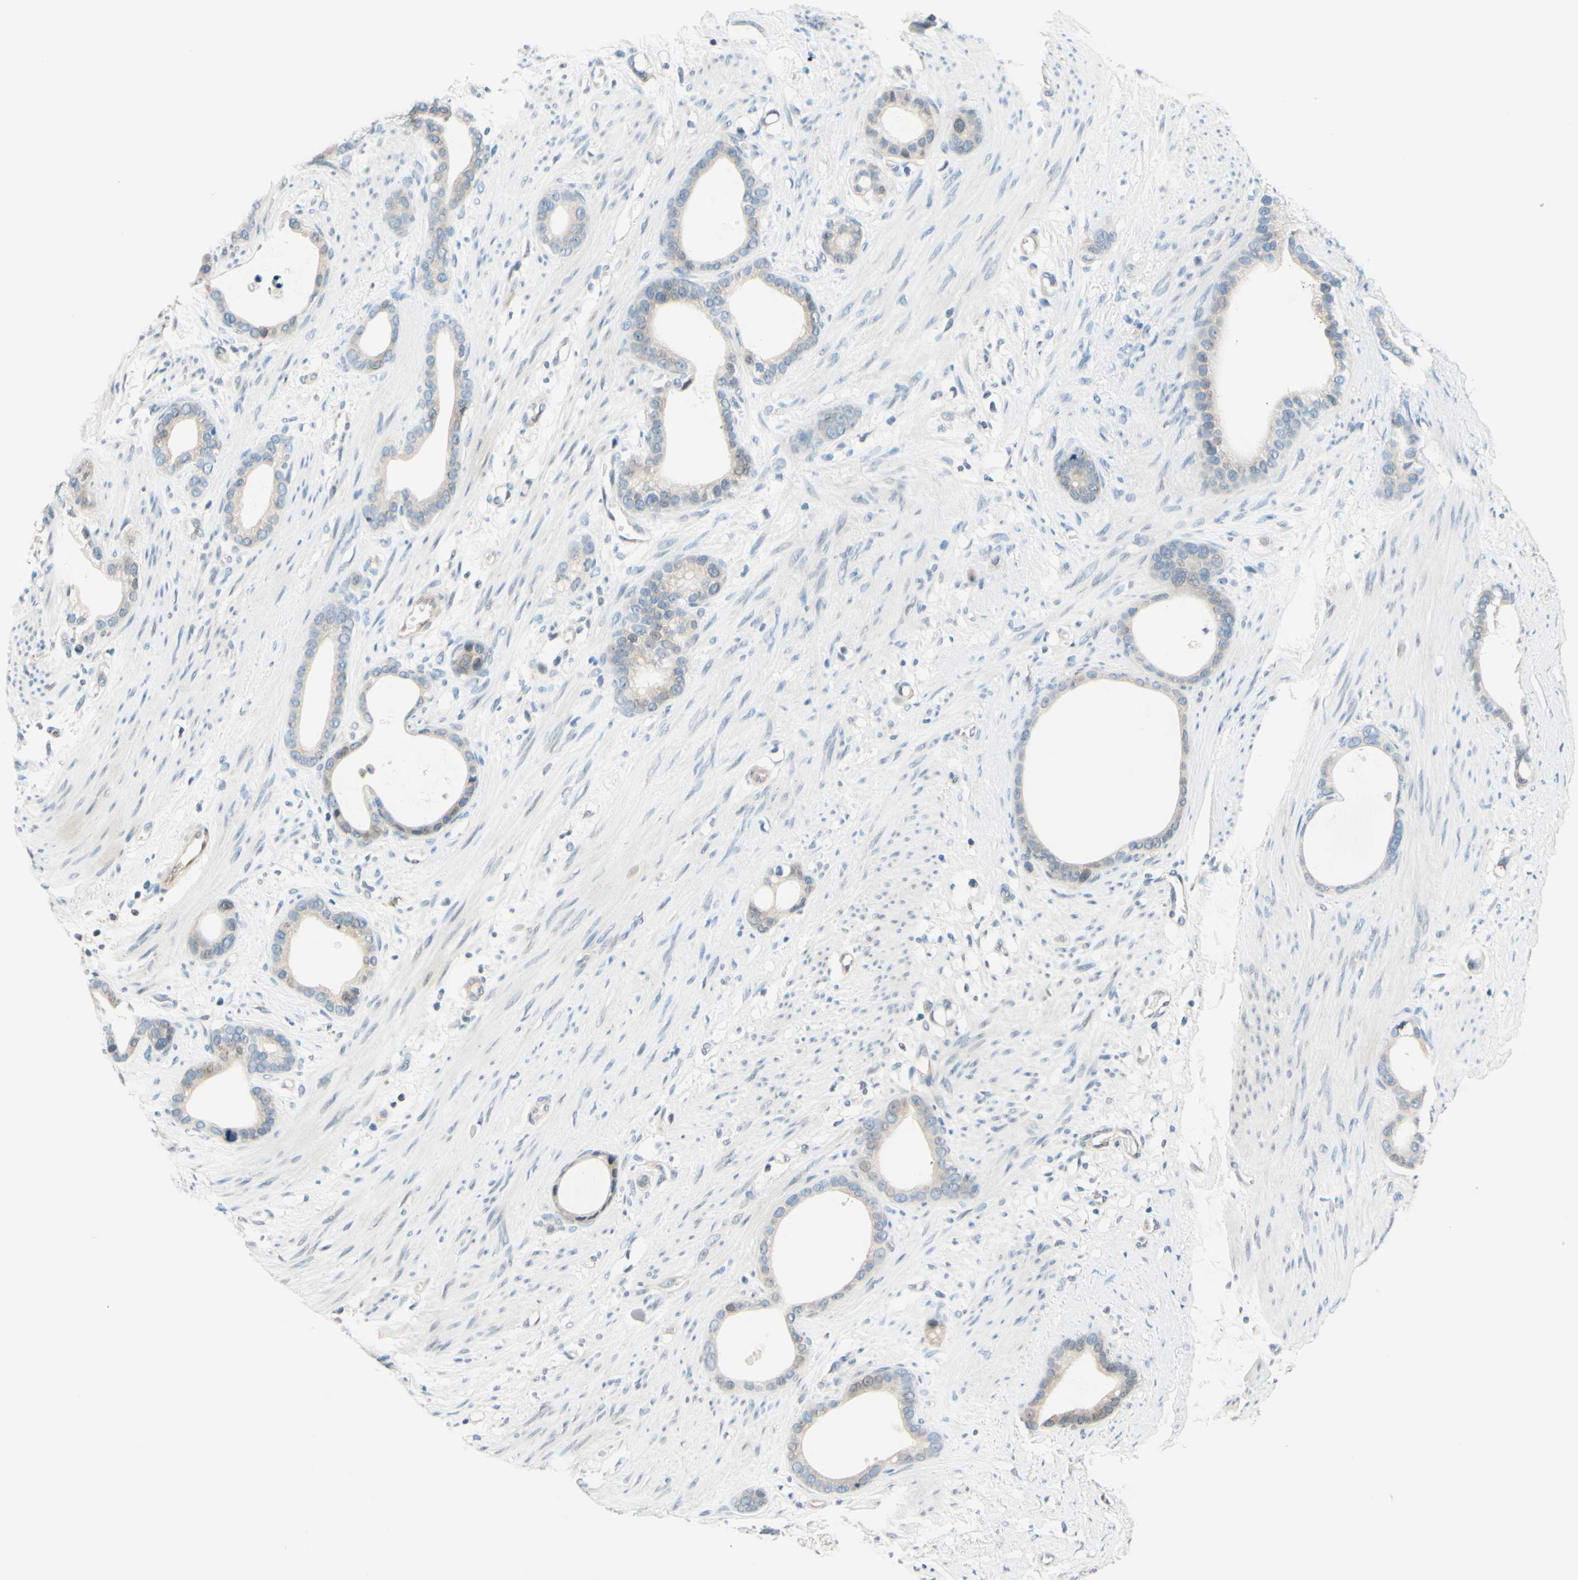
{"staining": {"intensity": "negative", "quantity": "none", "location": "none"}, "tissue": "stomach cancer", "cell_type": "Tumor cells", "image_type": "cancer", "snomed": [{"axis": "morphology", "description": "Adenocarcinoma, NOS"}, {"axis": "topography", "description": "Stomach"}], "caption": "IHC of adenocarcinoma (stomach) displays no expression in tumor cells.", "gene": "C2CD2L", "patient": {"sex": "female", "age": 75}}